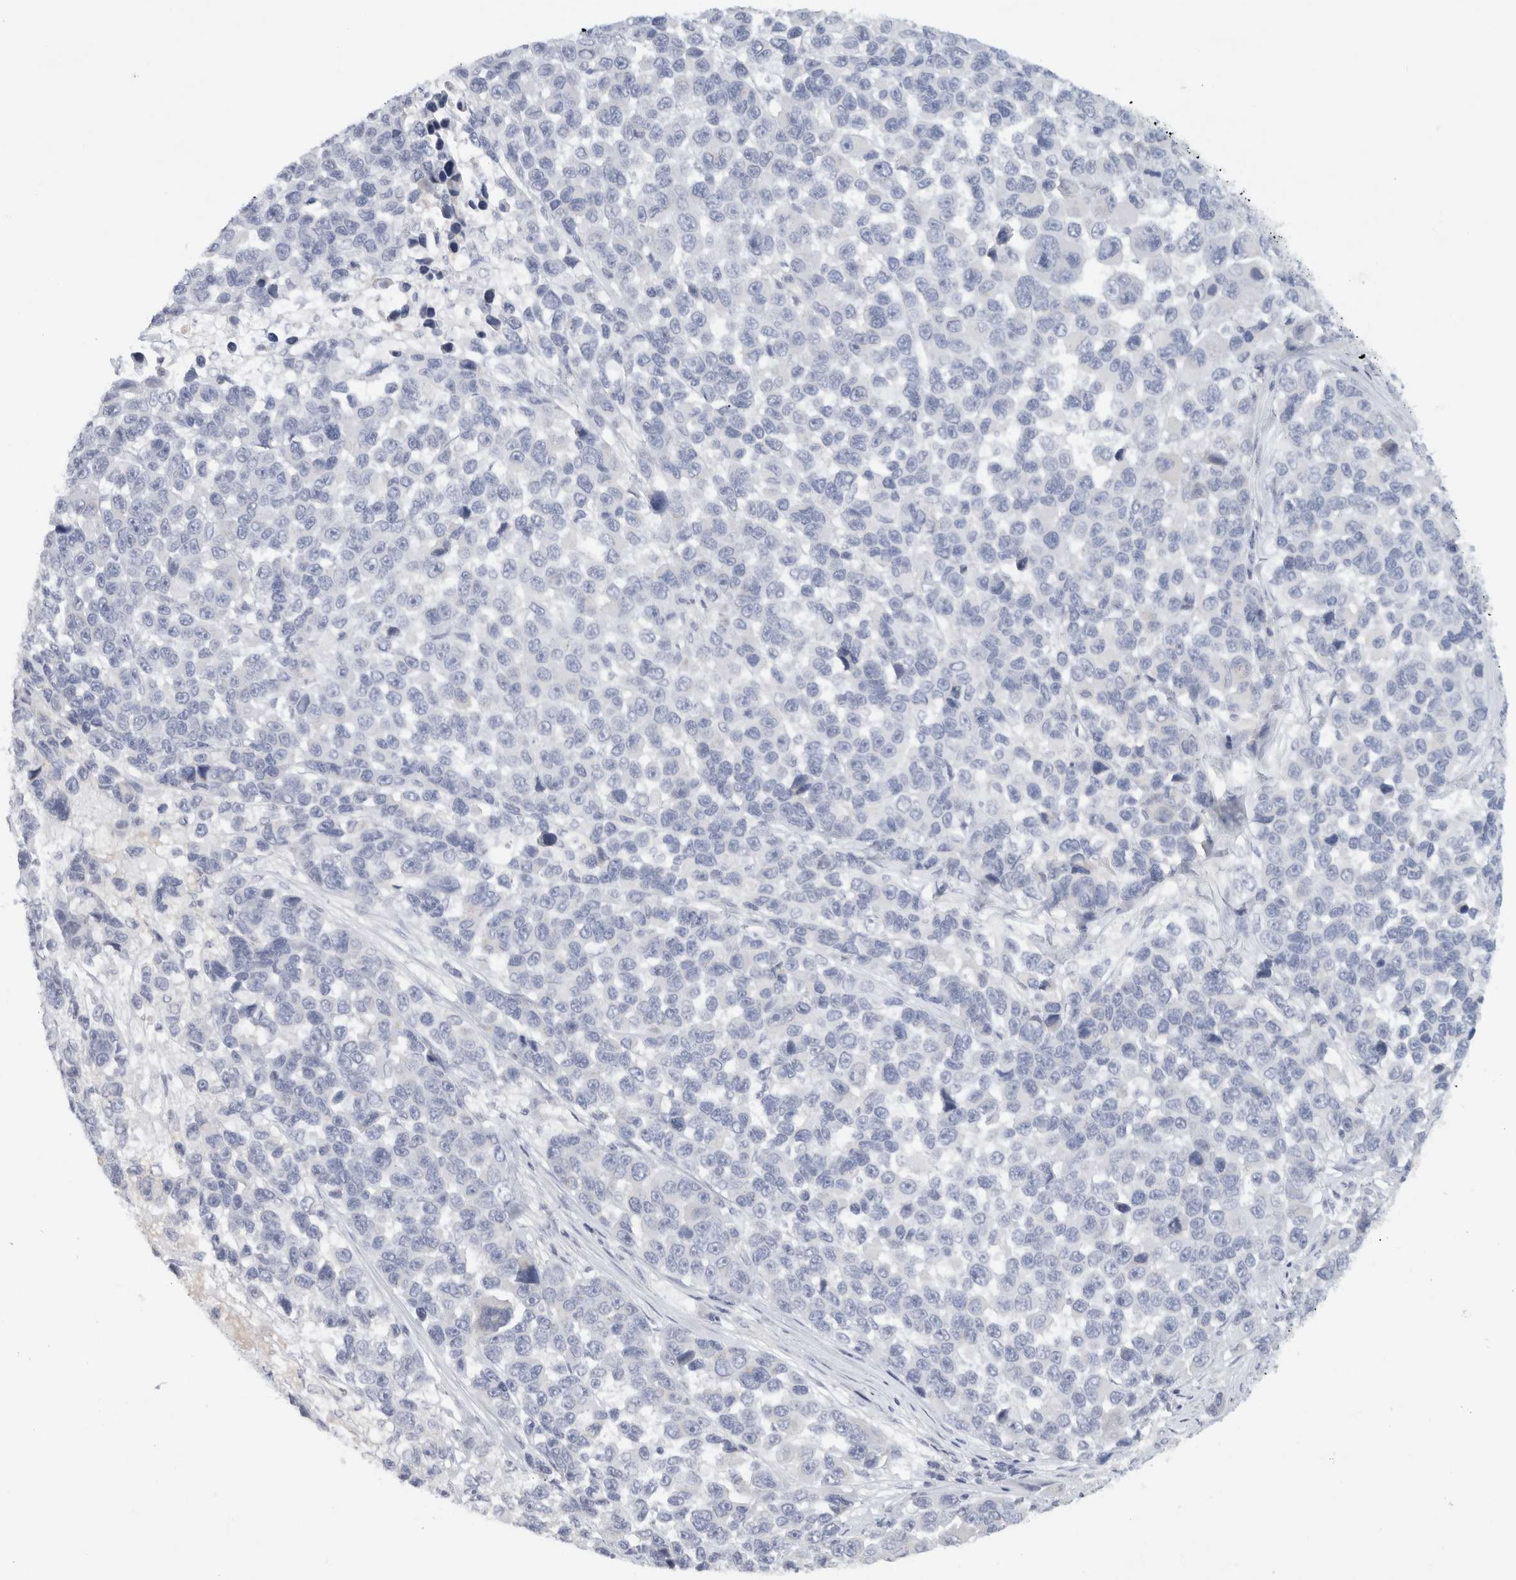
{"staining": {"intensity": "negative", "quantity": "none", "location": "none"}, "tissue": "melanoma", "cell_type": "Tumor cells", "image_type": "cancer", "snomed": [{"axis": "morphology", "description": "Malignant melanoma, NOS"}, {"axis": "topography", "description": "Skin"}], "caption": "Immunohistochemistry photomicrograph of neoplastic tissue: melanoma stained with DAB shows no significant protein positivity in tumor cells. (Stains: DAB immunohistochemistry with hematoxylin counter stain, Microscopy: brightfield microscopy at high magnification).", "gene": "STK31", "patient": {"sex": "male", "age": 53}}